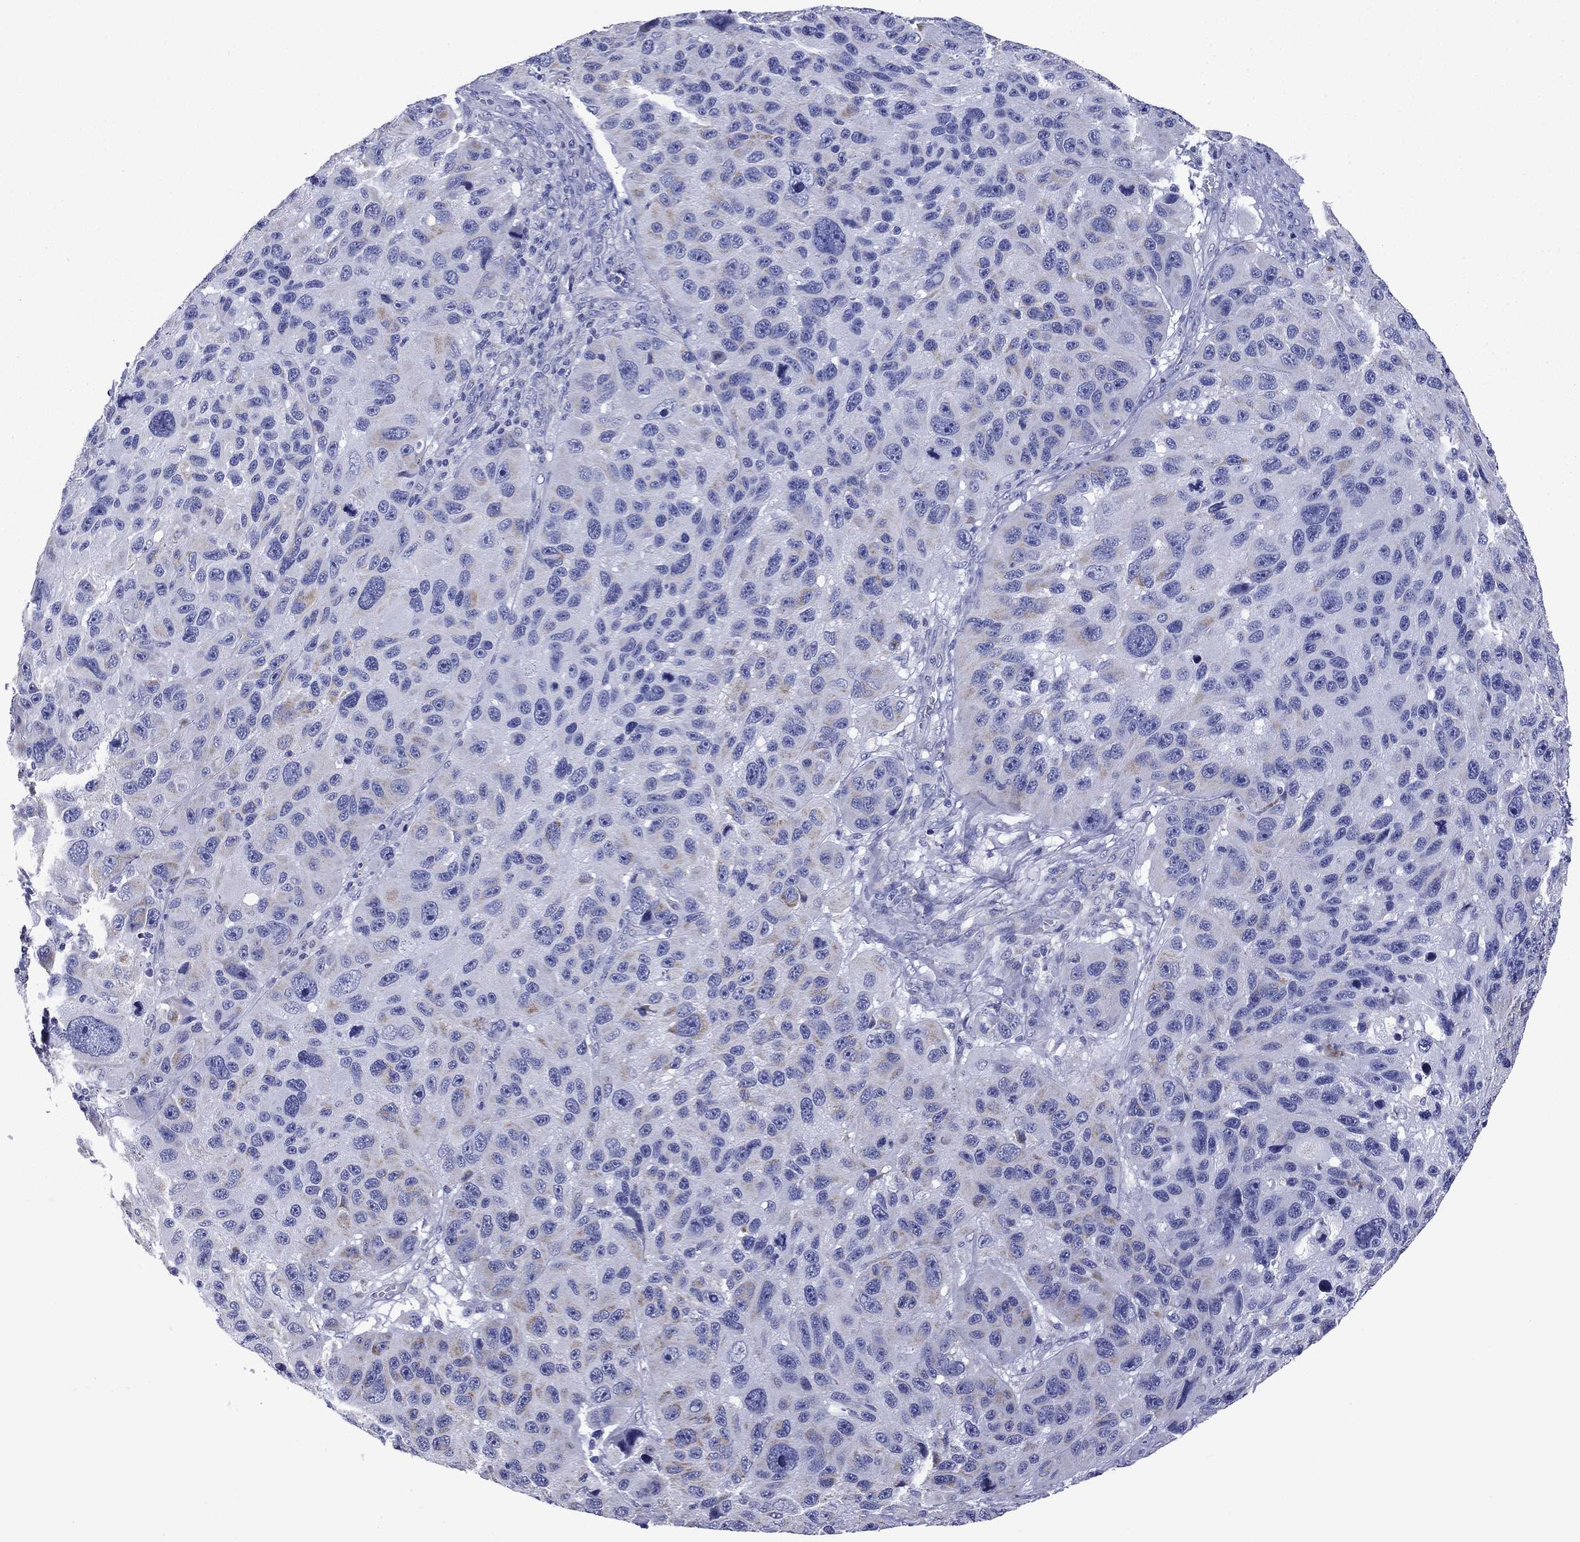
{"staining": {"intensity": "weak", "quantity": "<25%", "location": "cytoplasmic/membranous"}, "tissue": "melanoma", "cell_type": "Tumor cells", "image_type": "cancer", "snomed": [{"axis": "morphology", "description": "Malignant melanoma, NOS"}, {"axis": "topography", "description": "Skin"}], "caption": "Immunohistochemistry (IHC) image of neoplastic tissue: human melanoma stained with DAB (3,3'-diaminobenzidine) reveals no significant protein expression in tumor cells.", "gene": "ACADSB", "patient": {"sex": "male", "age": 53}}